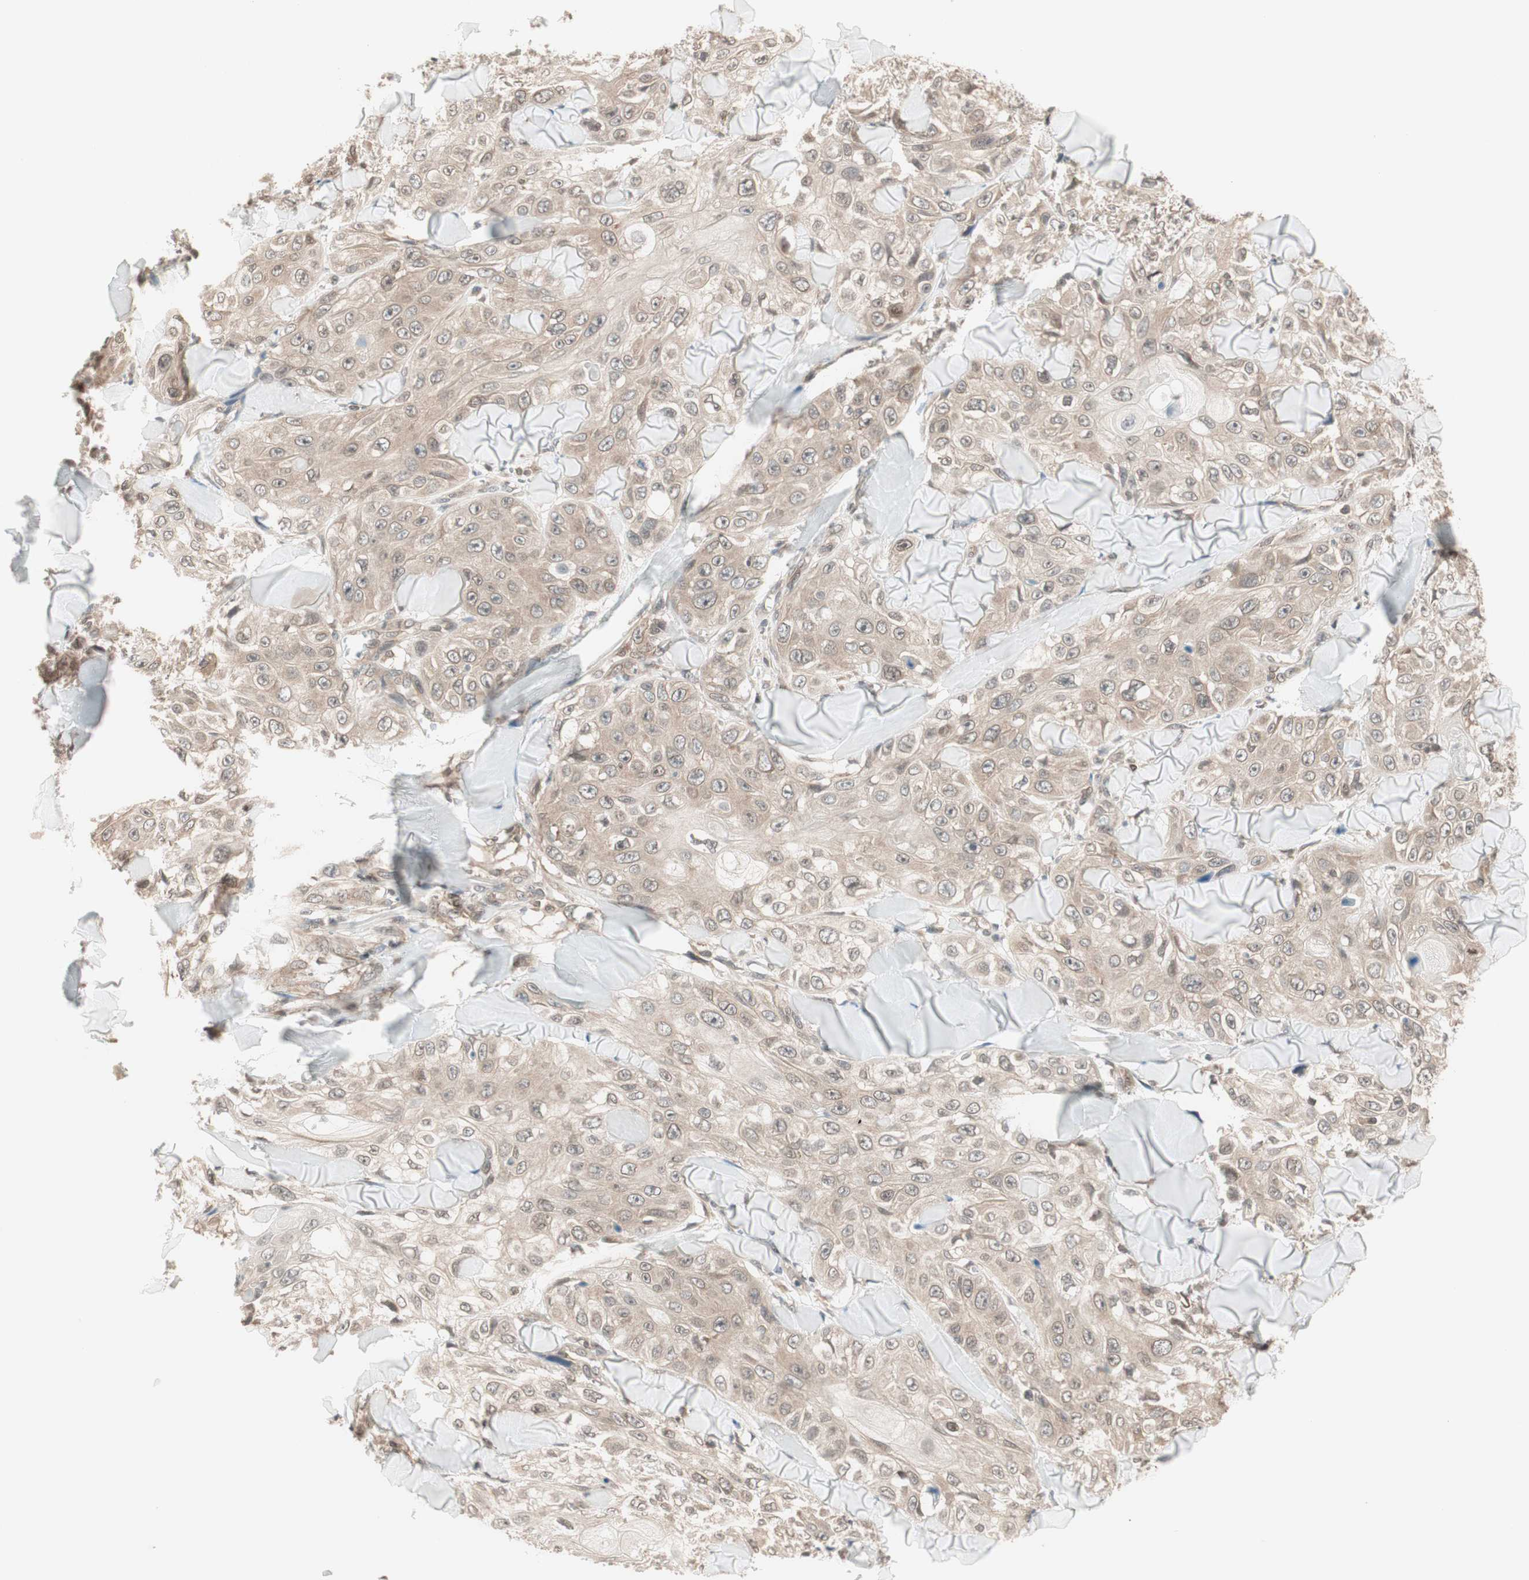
{"staining": {"intensity": "weak", "quantity": ">75%", "location": "cytoplasmic/membranous"}, "tissue": "skin cancer", "cell_type": "Tumor cells", "image_type": "cancer", "snomed": [{"axis": "morphology", "description": "Squamous cell carcinoma, NOS"}, {"axis": "topography", "description": "Skin"}], "caption": "Immunohistochemical staining of skin cancer (squamous cell carcinoma) reveals low levels of weak cytoplasmic/membranous expression in approximately >75% of tumor cells. Using DAB (3,3'-diaminobenzidine) (brown) and hematoxylin (blue) stains, captured at high magnification using brightfield microscopy.", "gene": "UBE2I", "patient": {"sex": "male", "age": 86}}